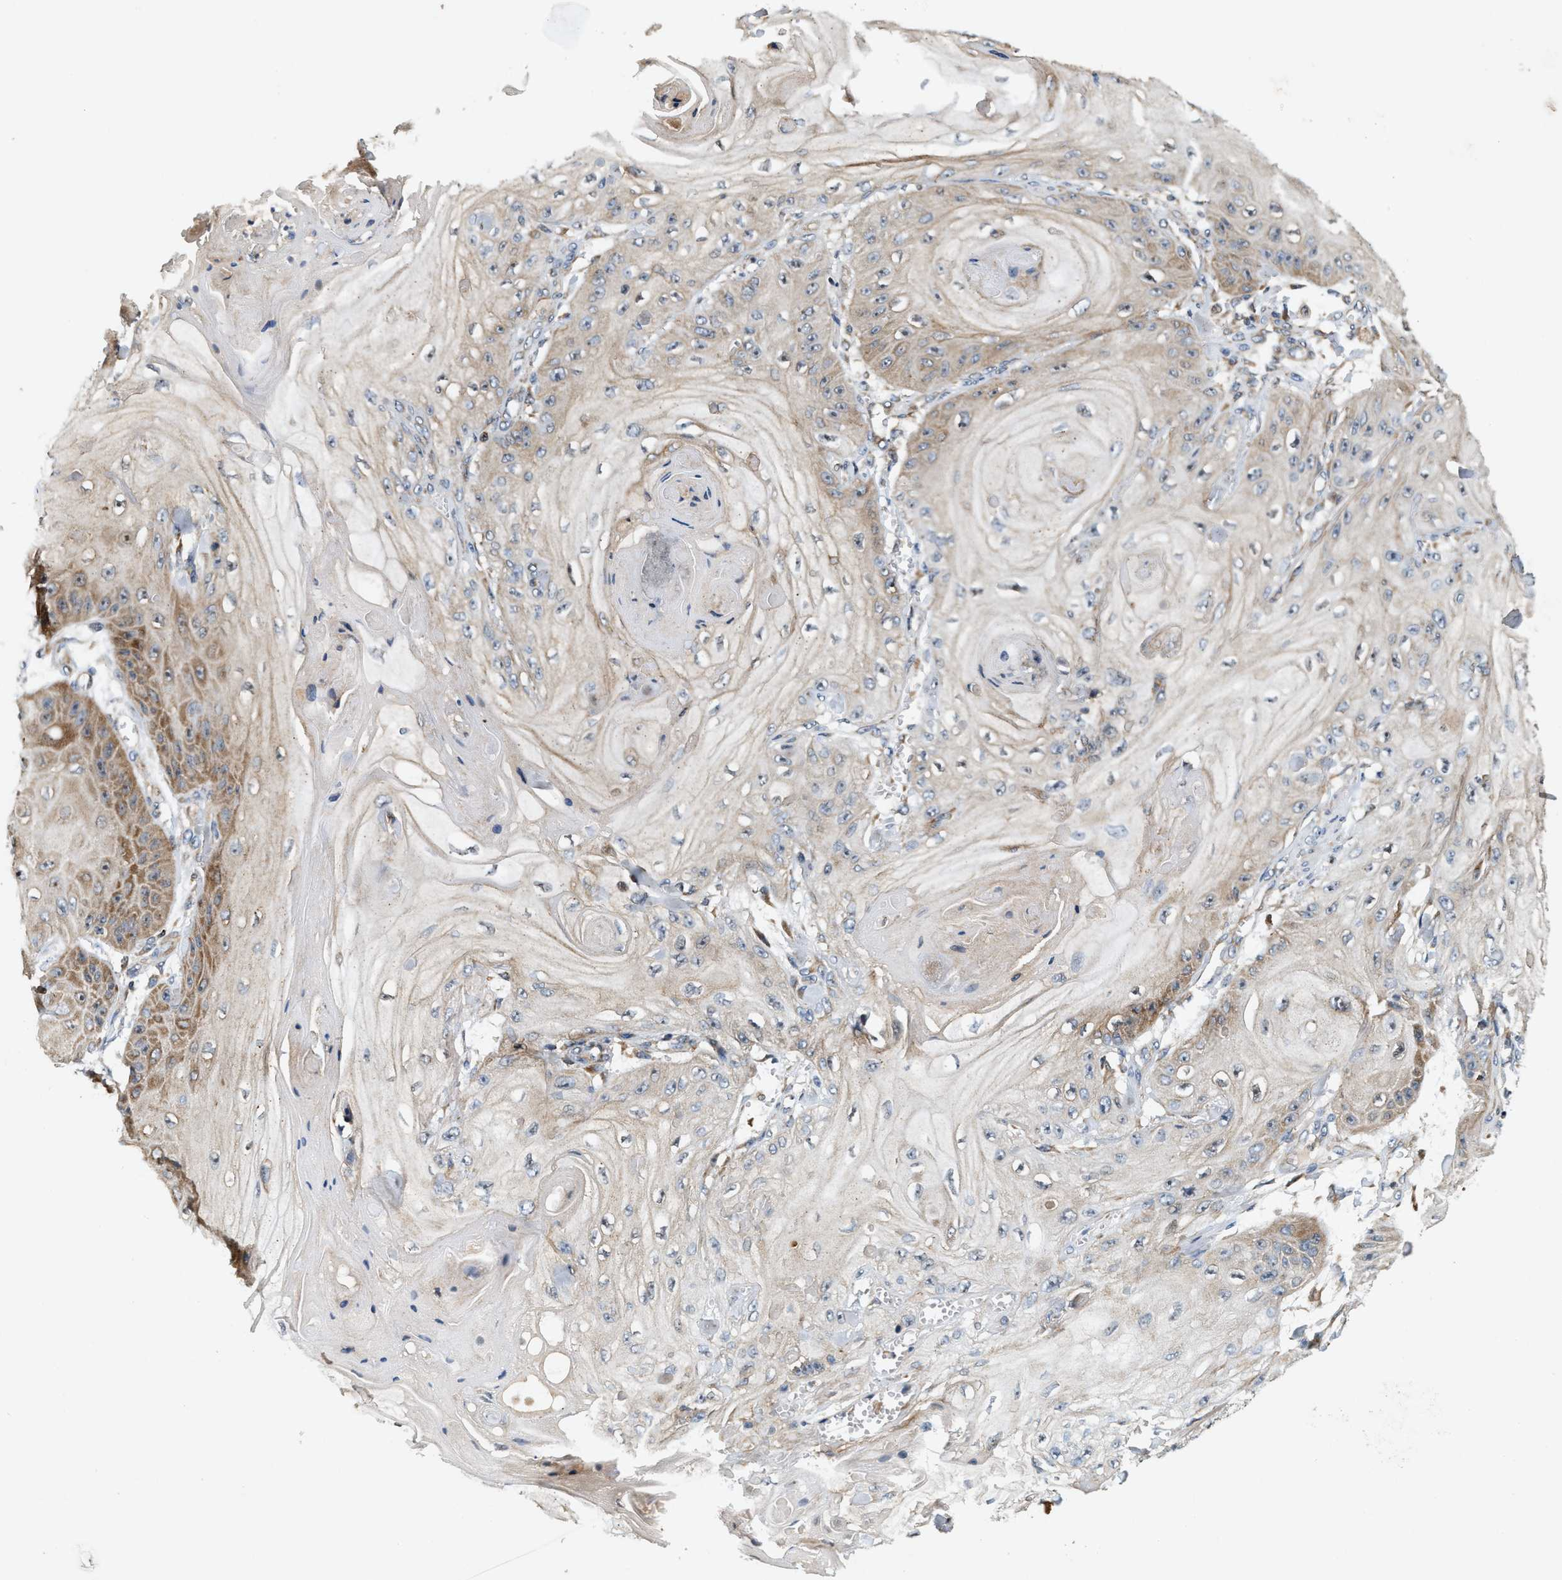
{"staining": {"intensity": "moderate", "quantity": "25%-75%", "location": "cytoplasmic/membranous"}, "tissue": "skin cancer", "cell_type": "Tumor cells", "image_type": "cancer", "snomed": [{"axis": "morphology", "description": "Squamous cell carcinoma, NOS"}, {"axis": "topography", "description": "Skin"}], "caption": "Immunohistochemistry (IHC) staining of skin squamous cell carcinoma, which demonstrates medium levels of moderate cytoplasmic/membranous staining in about 25%-75% of tumor cells indicating moderate cytoplasmic/membranous protein expression. The staining was performed using DAB (brown) for protein detection and nuclei were counterstained in hematoxylin (blue).", "gene": "SAMD9", "patient": {"sex": "male", "age": 74}}